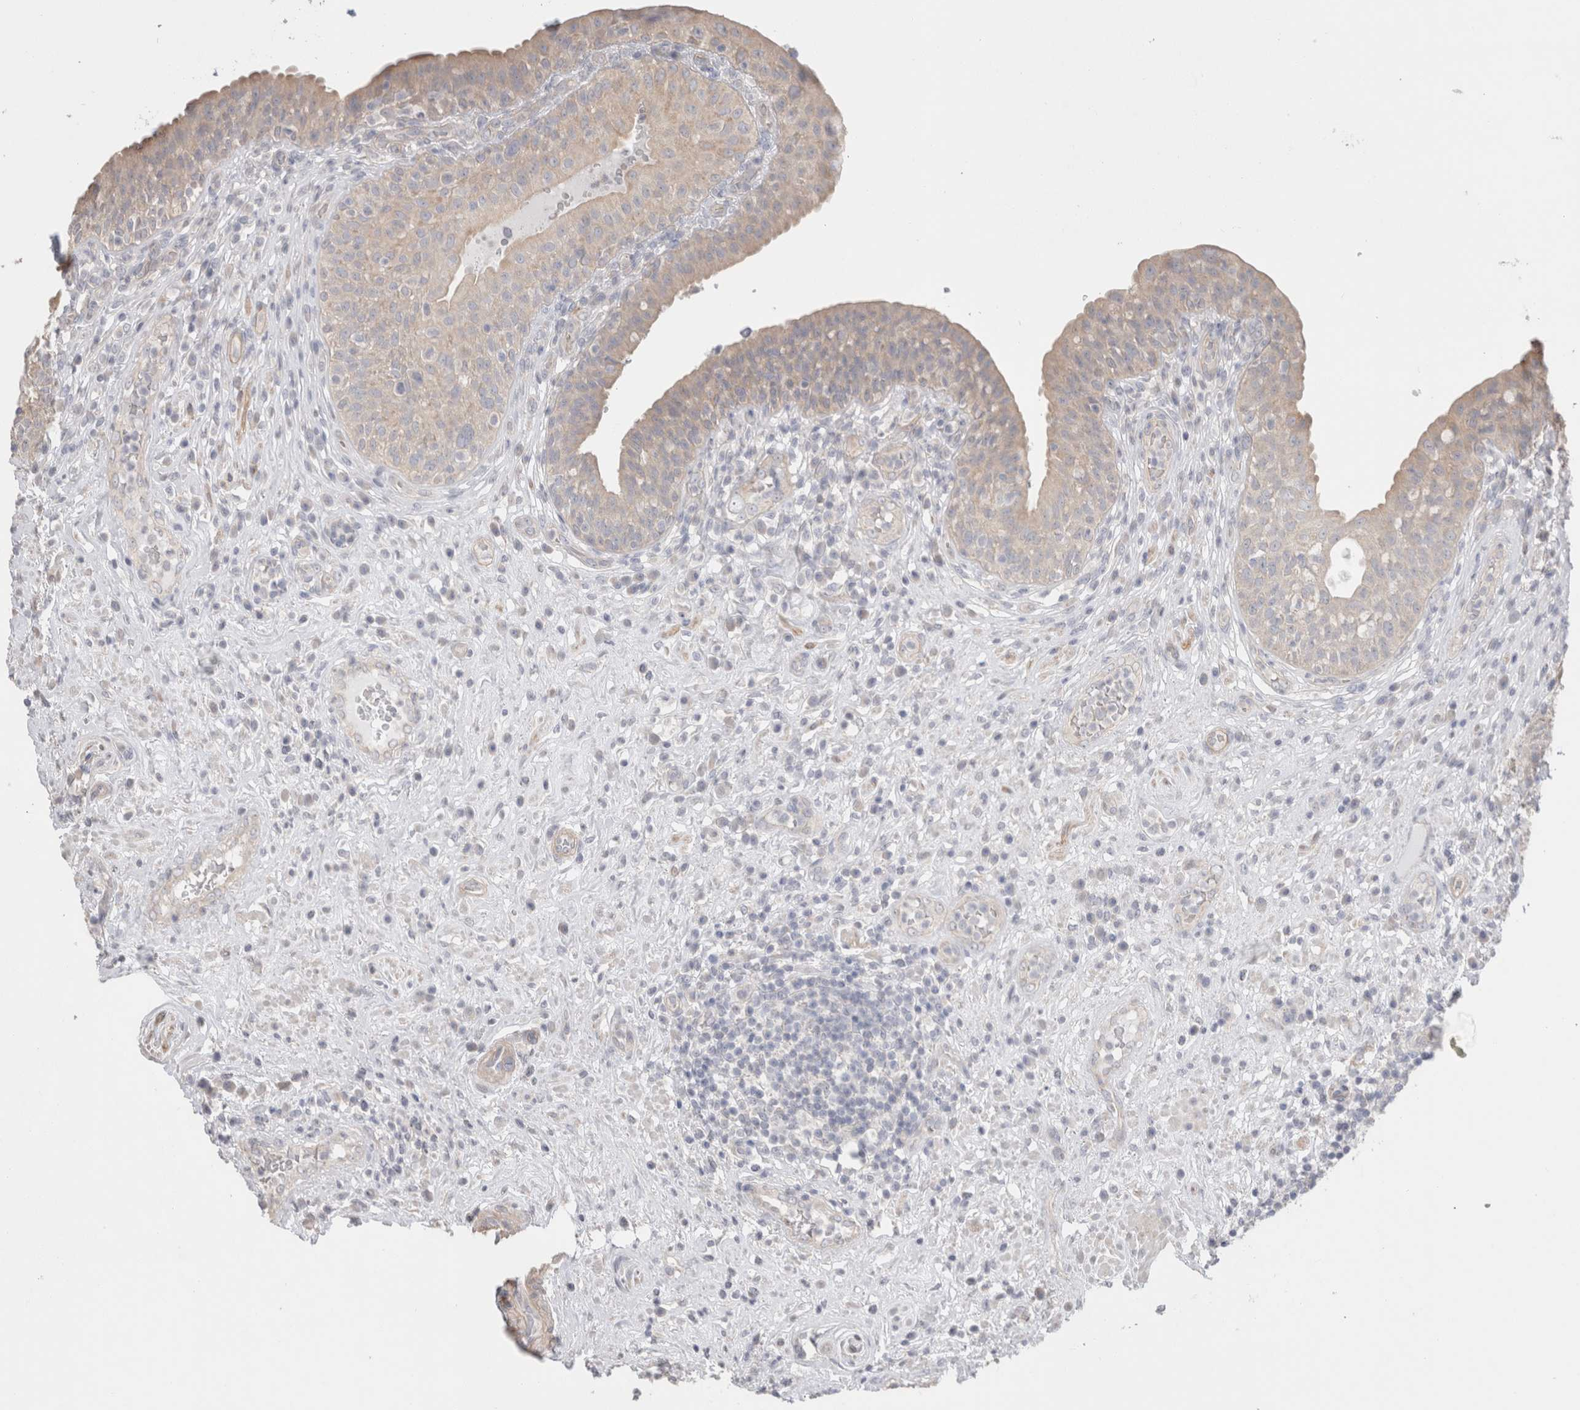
{"staining": {"intensity": "weak", "quantity": ">75%", "location": "cytoplasmic/membranous"}, "tissue": "urinary bladder", "cell_type": "Urothelial cells", "image_type": "normal", "snomed": [{"axis": "morphology", "description": "Normal tissue, NOS"}, {"axis": "topography", "description": "Urinary bladder"}], "caption": "A brown stain shows weak cytoplasmic/membranous positivity of a protein in urothelial cells of unremarkable urinary bladder. (Stains: DAB (3,3'-diaminobenzidine) in brown, nuclei in blue, Microscopy: brightfield microscopy at high magnification).", "gene": "DMD", "patient": {"sex": "female", "age": 62}}